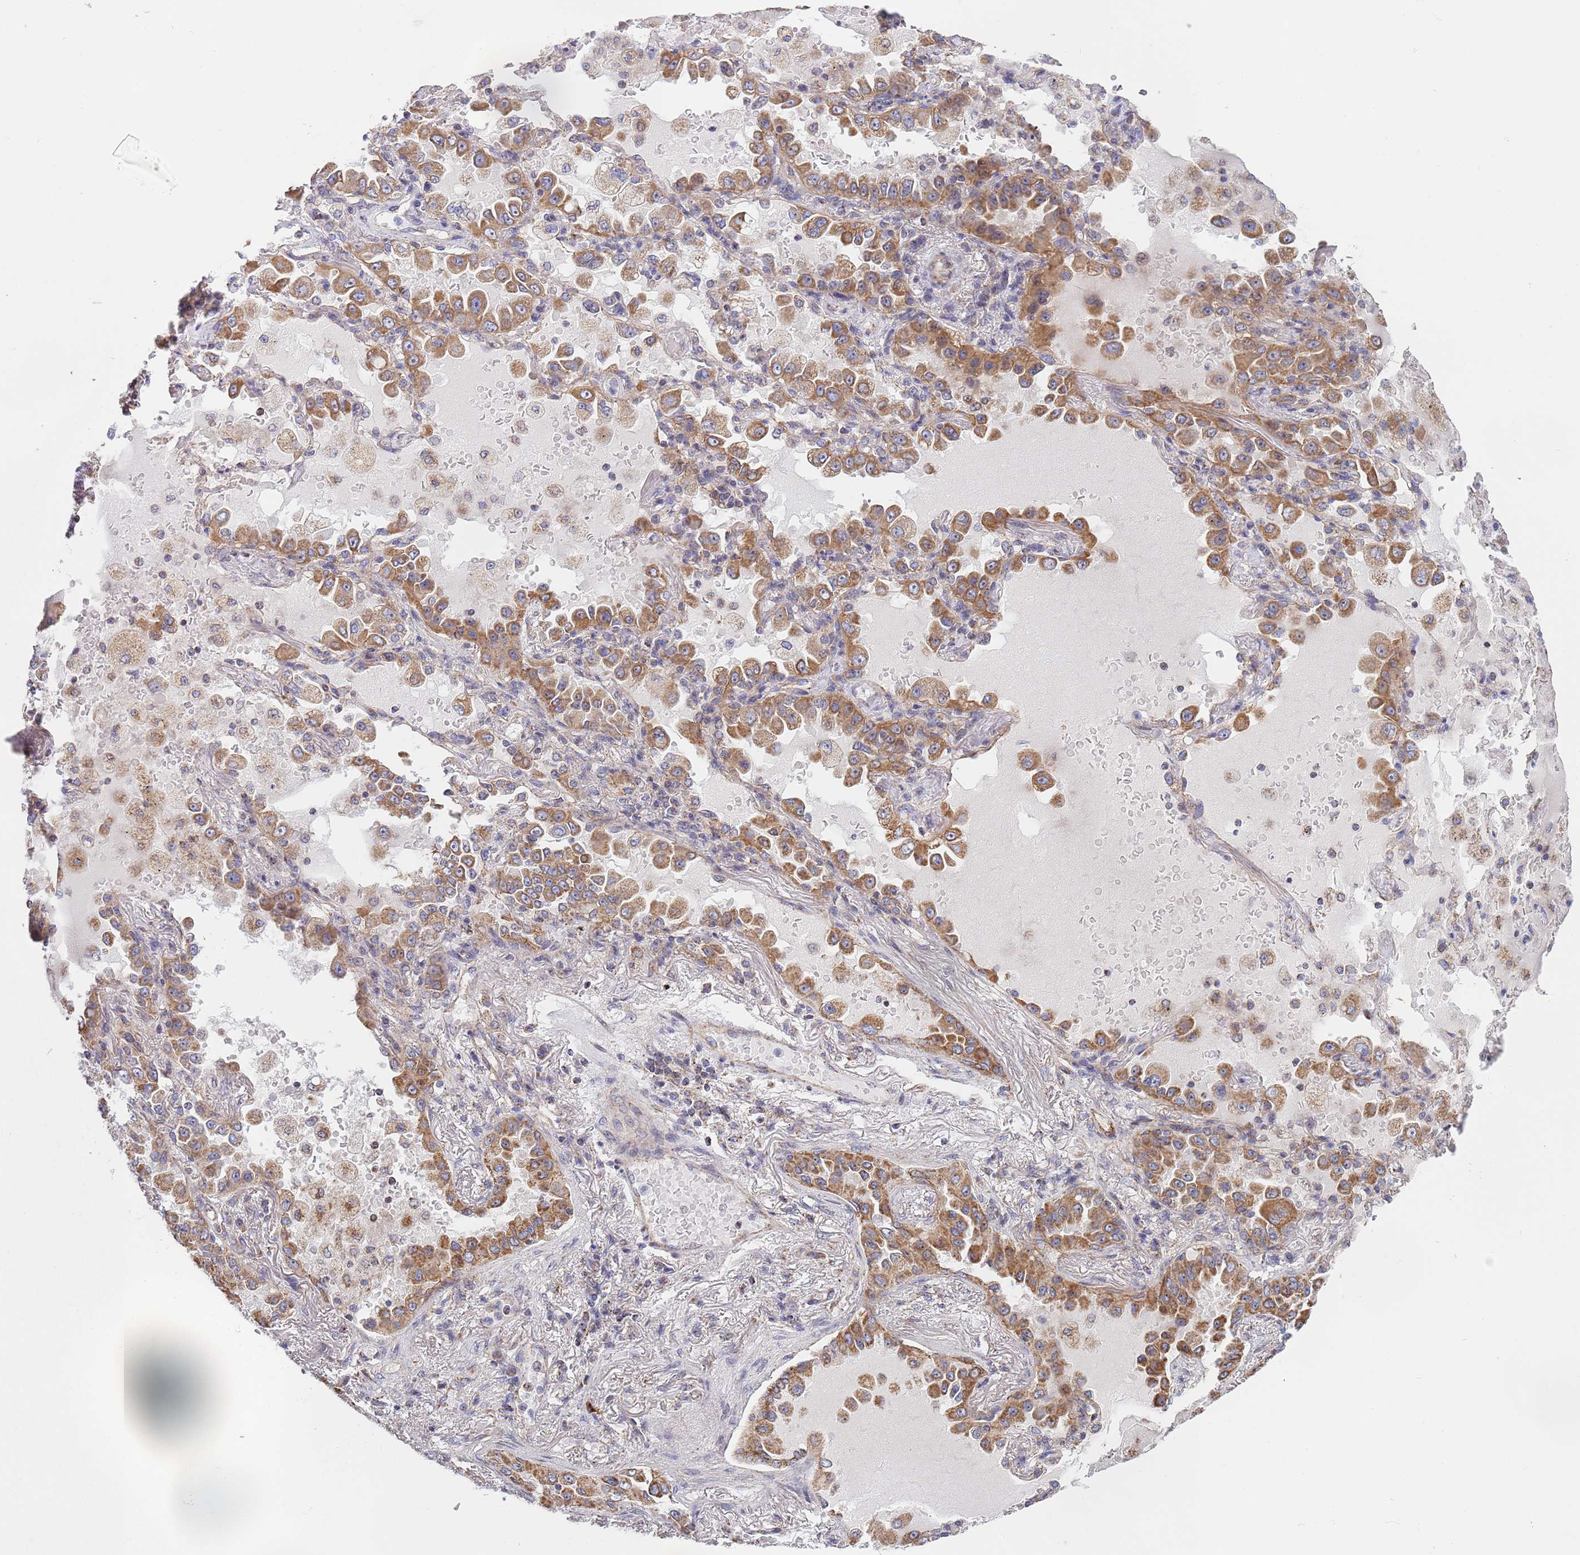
{"staining": {"intensity": "moderate", "quantity": ">75%", "location": "cytoplasmic/membranous"}, "tissue": "lung cancer", "cell_type": "Tumor cells", "image_type": "cancer", "snomed": [{"axis": "morphology", "description": "Squamous cell carcinoma, NOS"}, {"axis": "topography", "description": "Lung"}], "caption": "This photomicrograph demonstrates immunohistochemistry (IHC) staining of human lung squamous cell carcinoma, with medium moderate cytoplasmic/membranous positivity in approximately >75% of tumor cells.", "gene": "PWWP3A", "patient": {"sex": "male", "age": 74}}